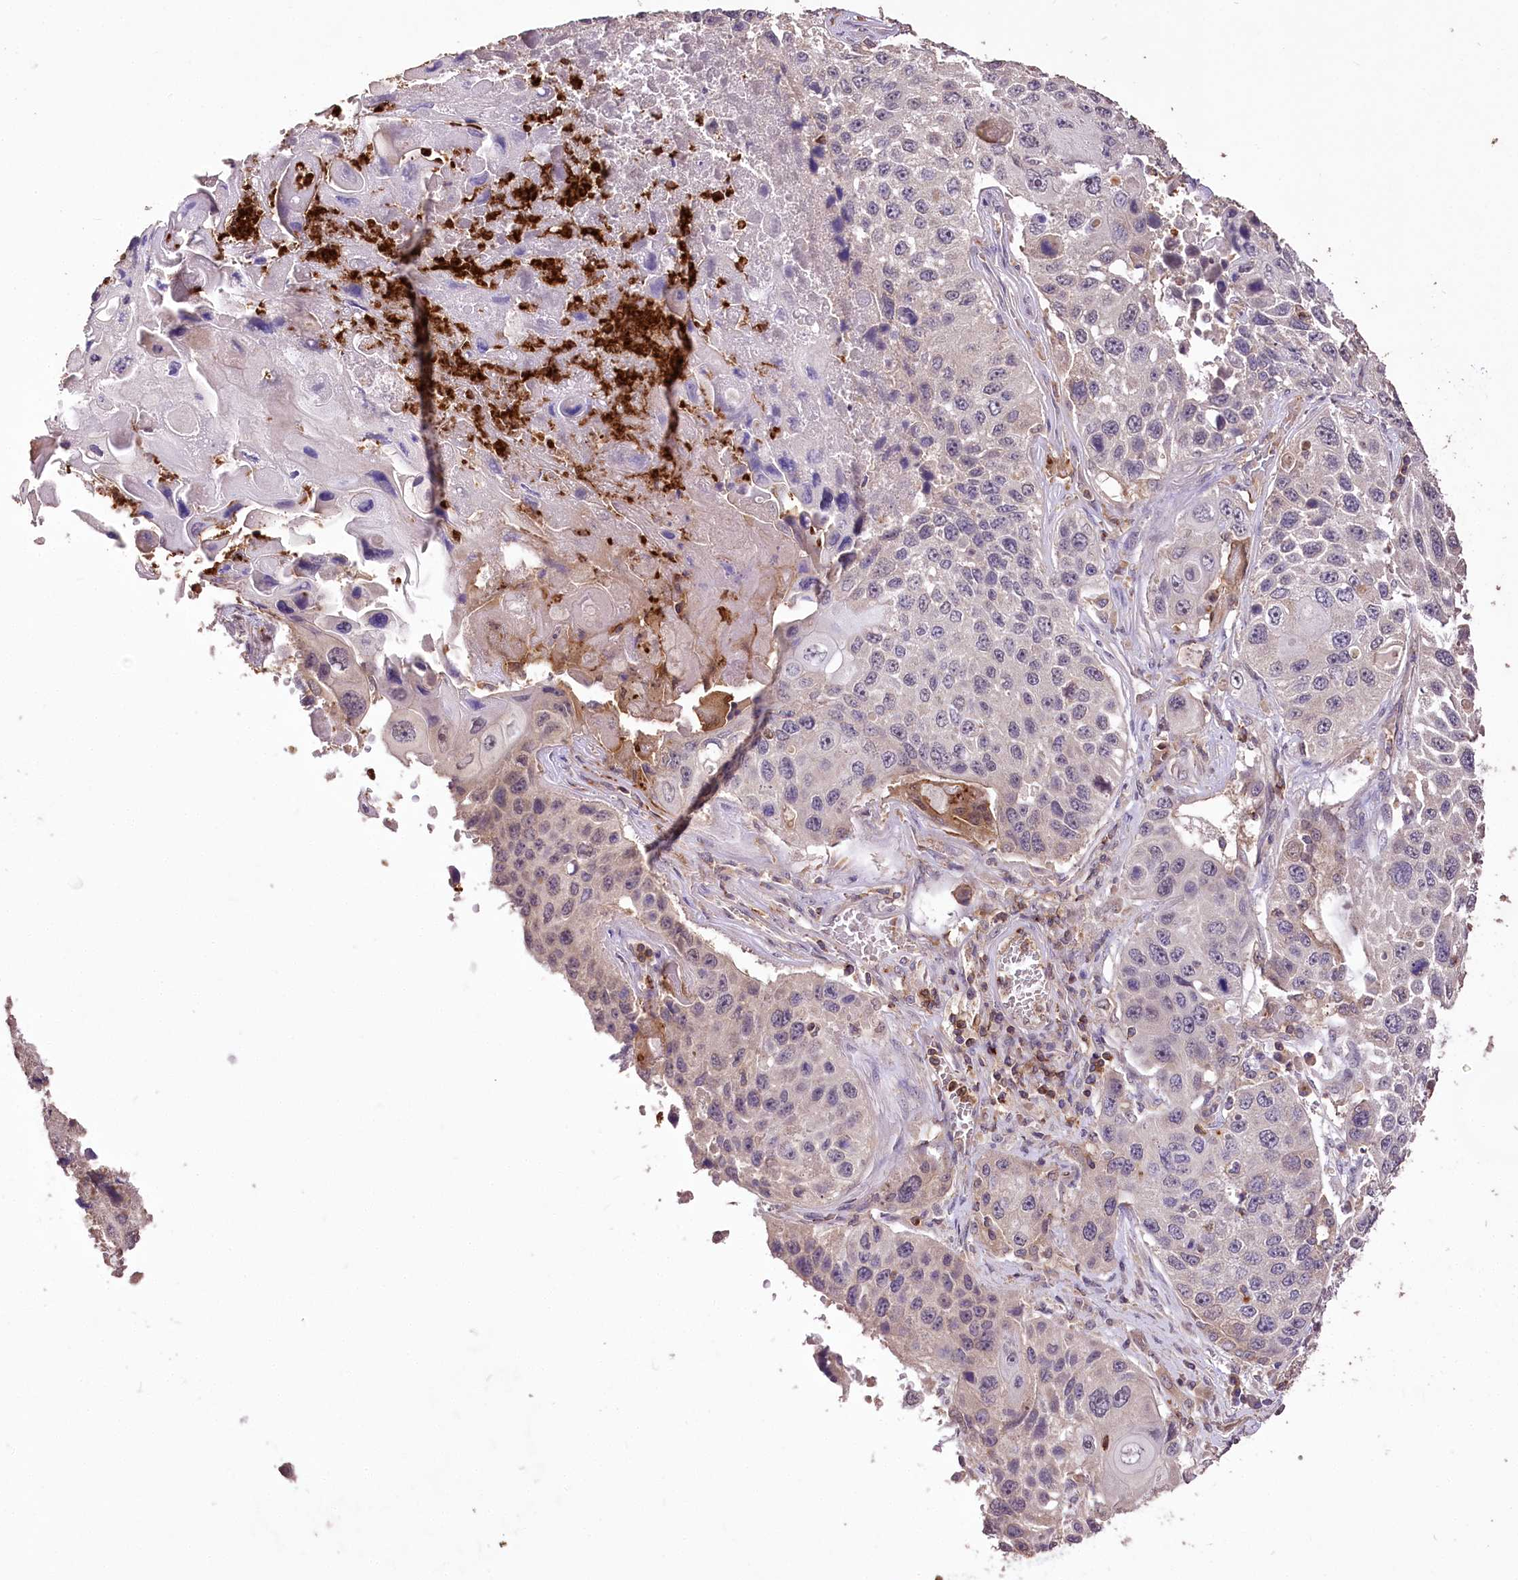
{"staining": {"intensity": "negative", "quantity": "none", "location": "none"}, "tissue": "lung cancer", "cell_type": "Tumor cells", "image_type": "cancer", "snomed": [{"axis": "morphology", "description": "Squamous cell carcinoma, NOS"}, {"axis": "topography", "description": "Lung"}], "caption": "An image of lung cancer stained for a protein exhibits no brown staining in tumor cells.", "gene": "SERGEF", "patient": {"sex": "male", "age": 61}}